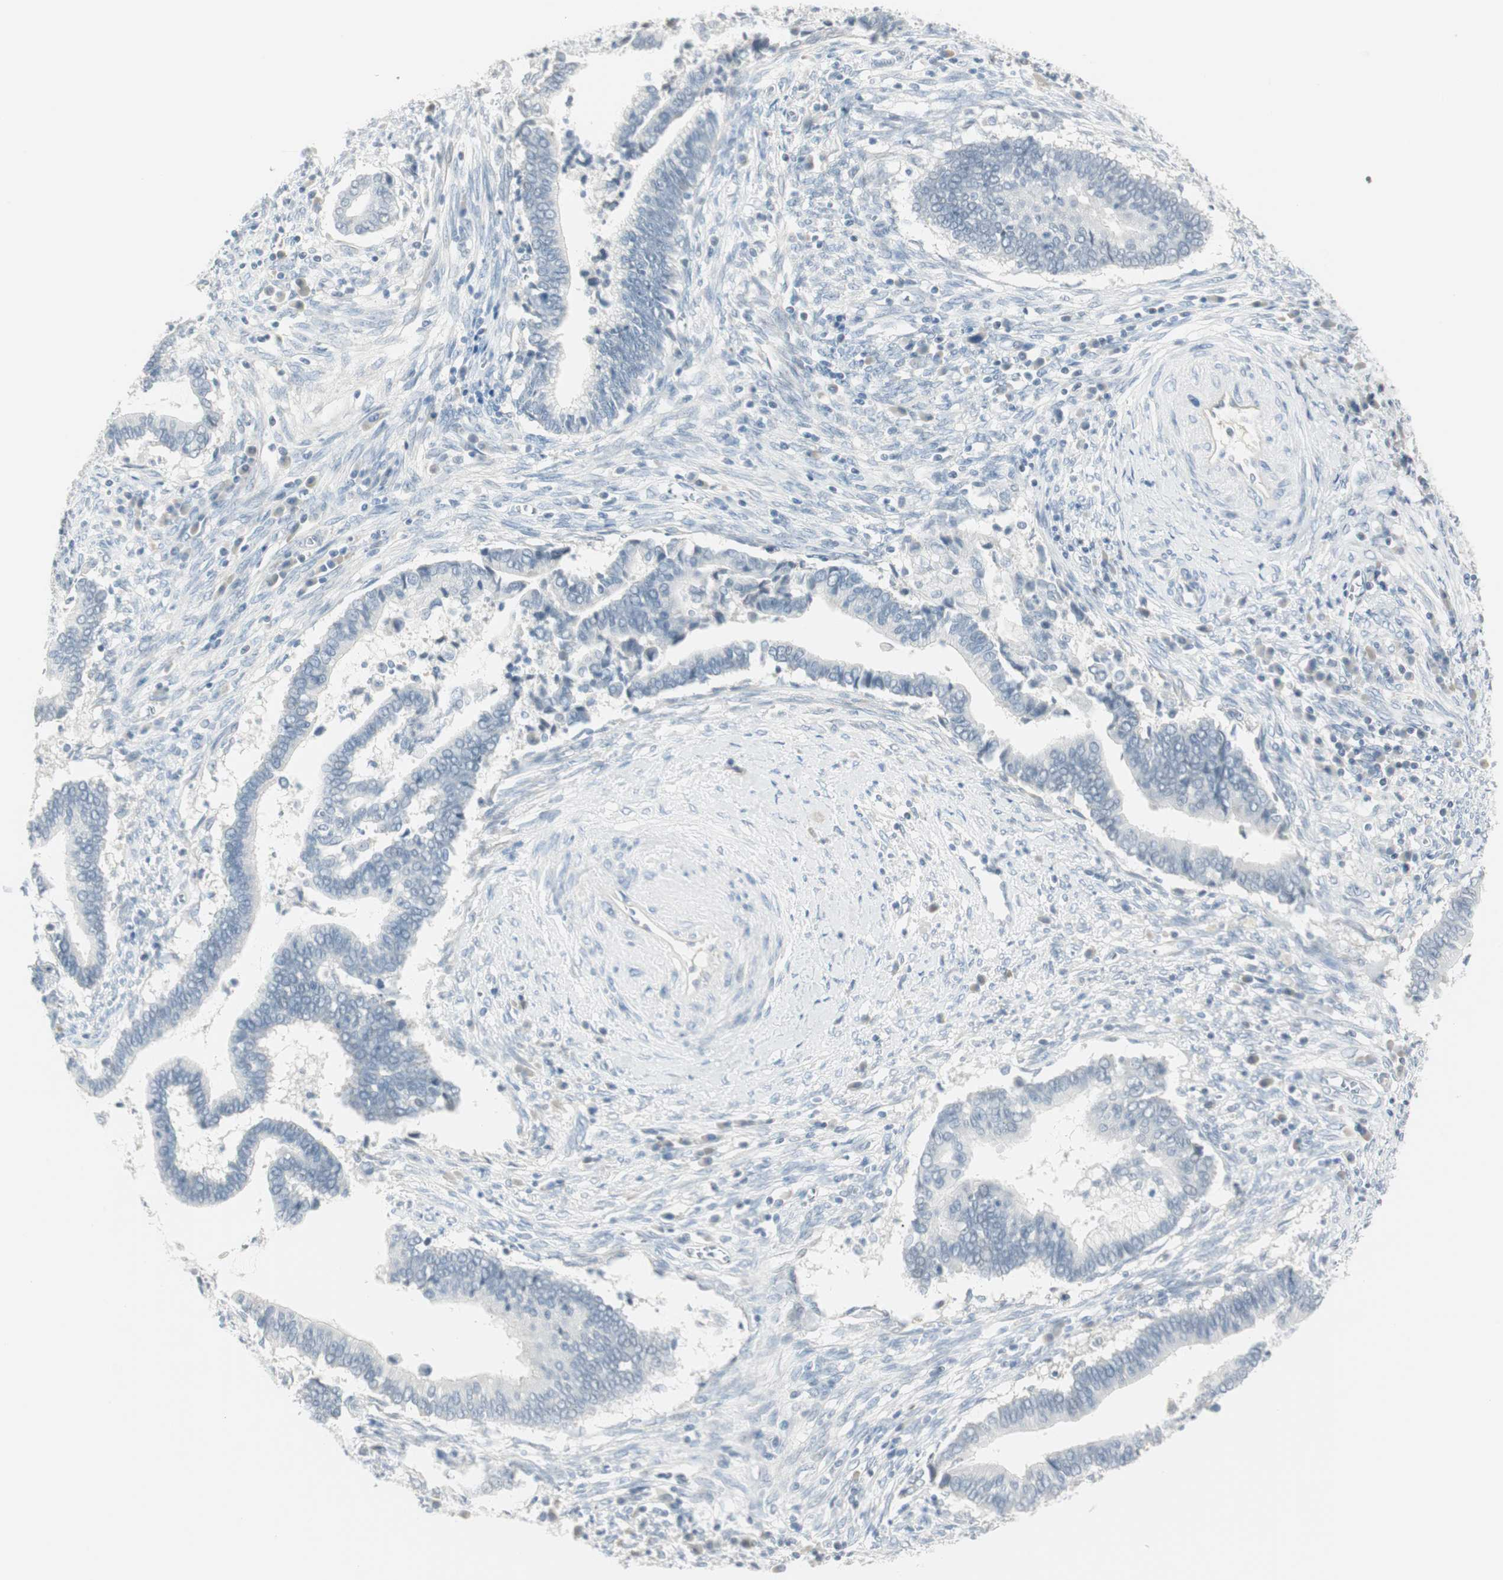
{"staining": {"intensity": "negative", "quantity": "none", "location": "none"}, "tissue": "cervical cancer", "cell_type": "Tumor cells", "image_type": "cancer", "snomed": [{"axis": "morphology", "description": "Adenocarcinoma, NOS"}, {"axis": "topography", "description": "Cervix"}], "caption": "Human cervical cancer stained for a protein using immunohistochemistry (IHC) displays no staining in tumor cells.", "gene": "MLLT10", "patient": {"sex": "female", "age": 44}}